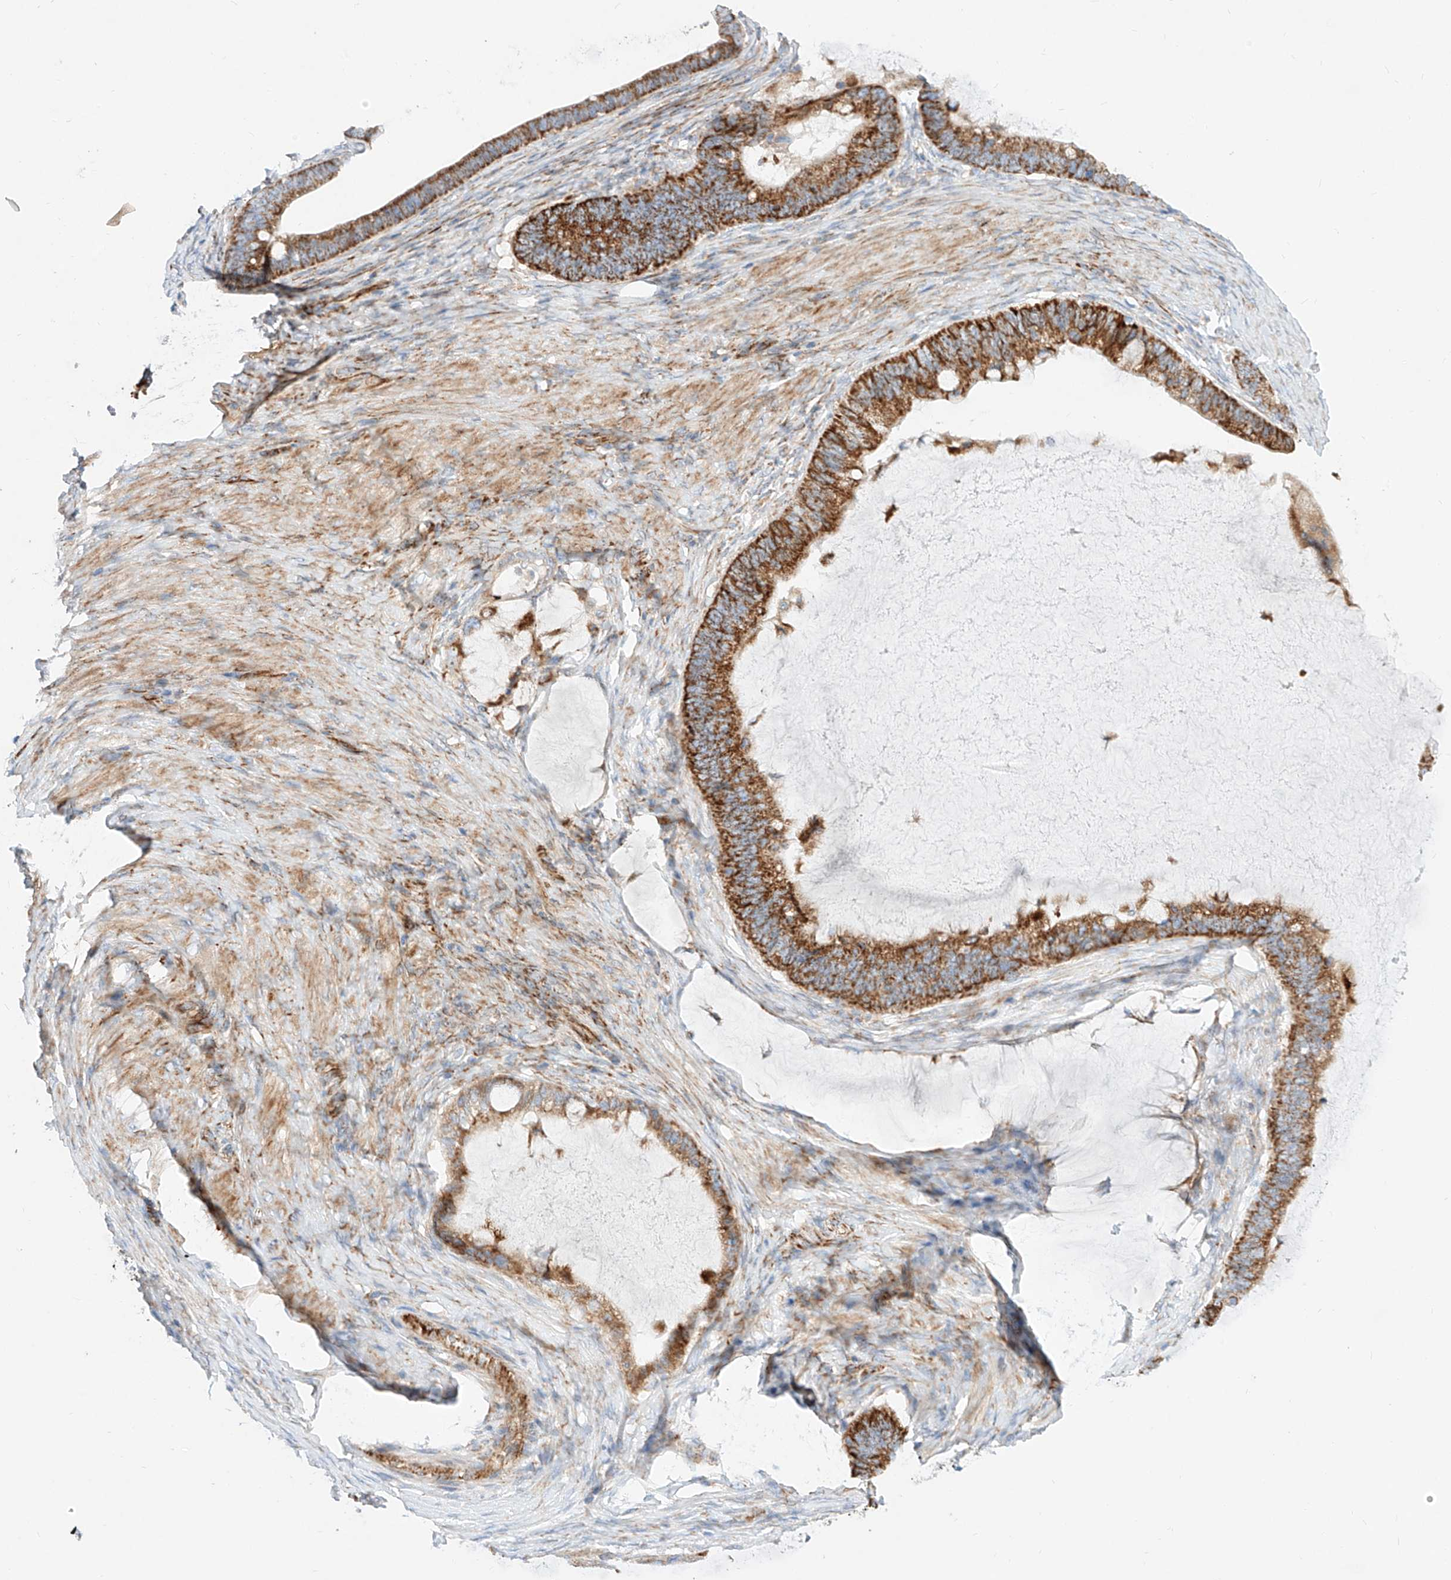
{"staining": {"intensity": "strong", "quantity": ">75%", "location": "cytoplasmic/membranous"}, "tissue": "ovarian cancer", "cell_type": "Tumor cells", "image_type": "cancer", "snomed": [{"axis": "morphology", "description": "Cystadenocarcinoma, mucinous, NOS"}, {"axis": "topography", "description": "Ovary"}], "caption": "The image shows a brown stain indicating the presence of a protein in the cytoplasmic/membranous of tumor cells in ovarian mucinous cystadenocarcinoma. The staining is performed using DAB brown chromogen to label protein expression. The nuclei are counter-stained blue using hematoxylin.", "gene": "CST9", "patient": {"sex": "female", "age": 61}}